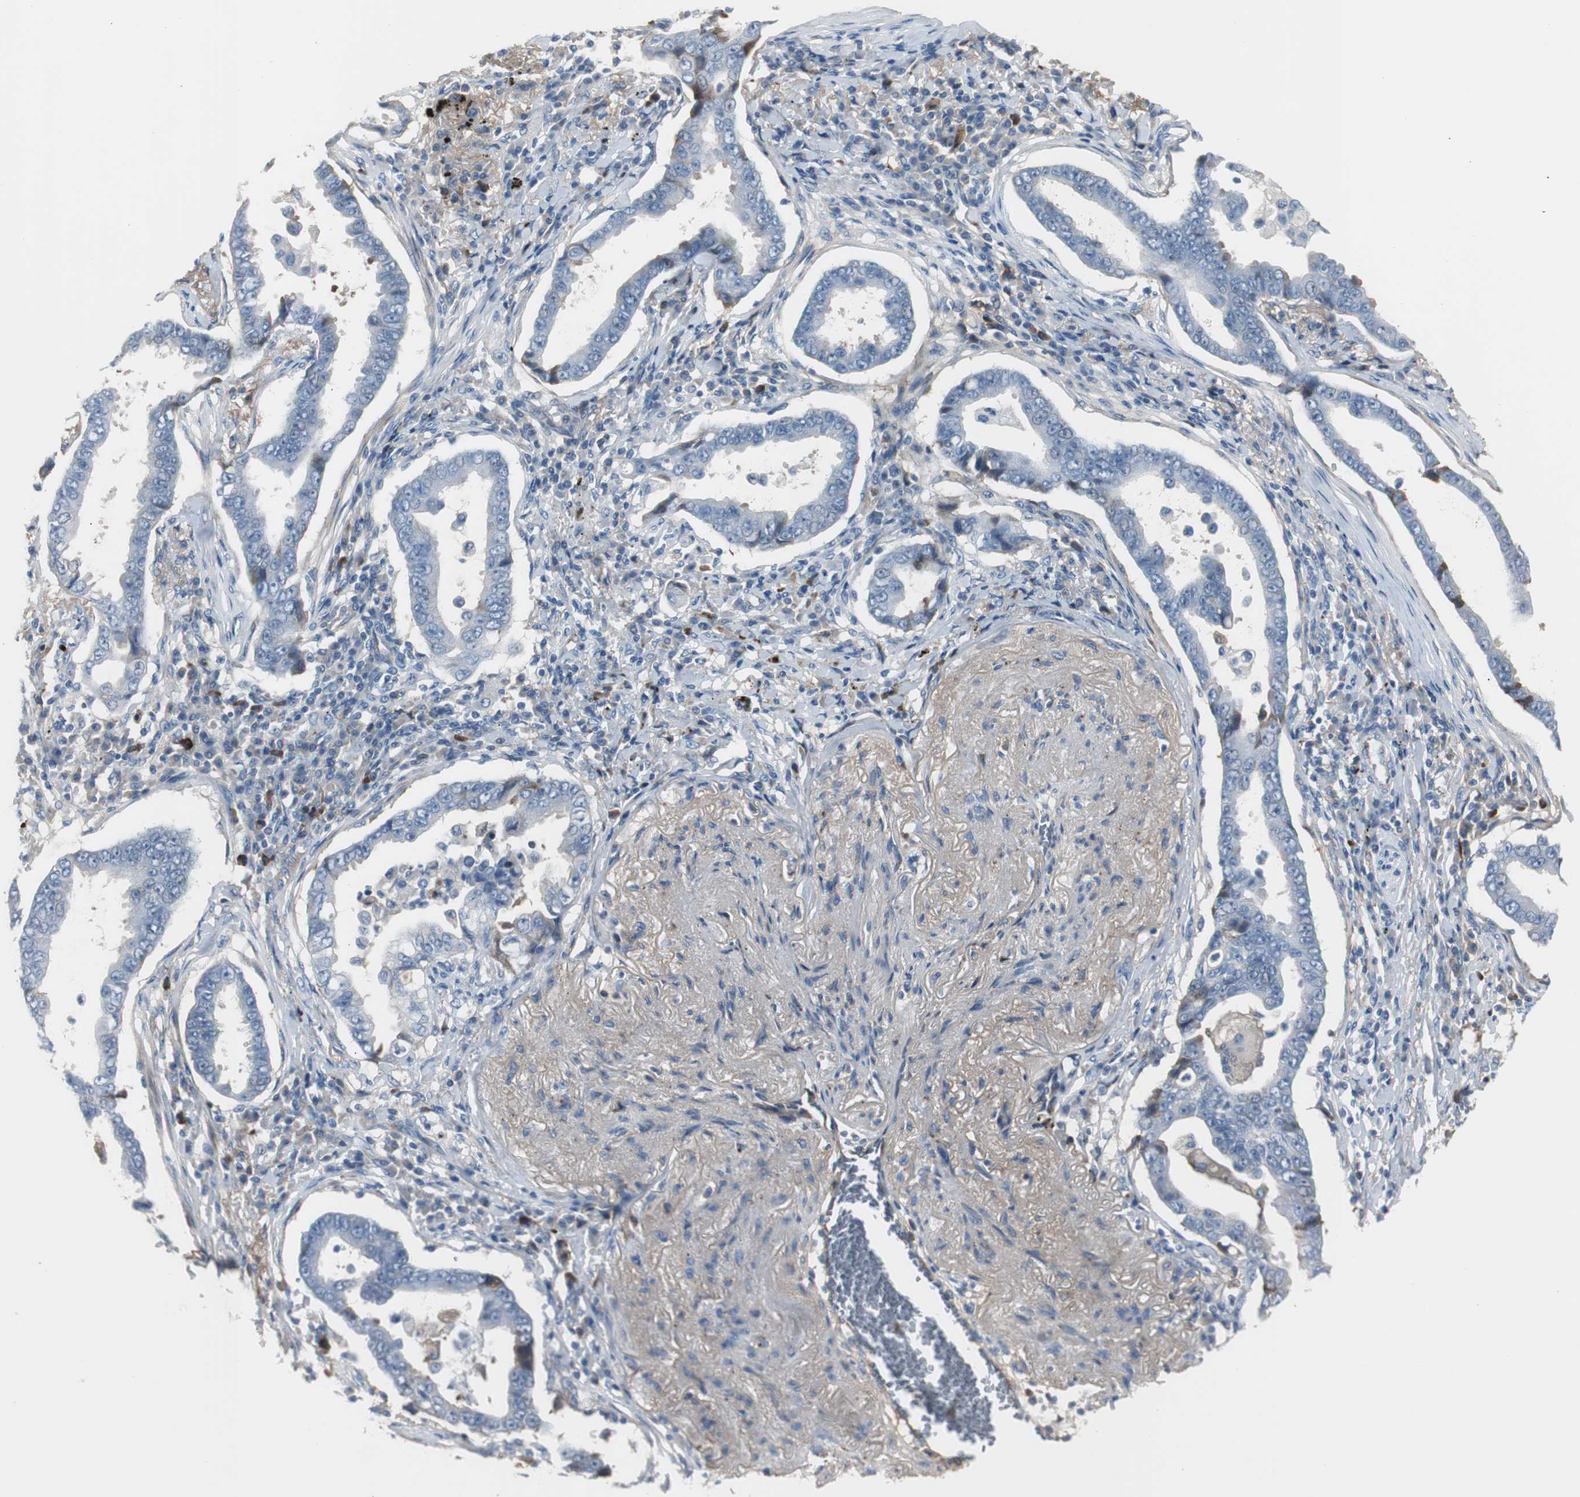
{"staining": {"intensity": "moderate", "quantity": "<25%", "location": "cytoplasmic/membranous"}, "tissue": "lung cancer", "cell_type": "Tumor cells", "image_type": "cancer", "snomed": [{"axis": "morphology", "description": "Normal tissue, NOS"}, {"axis": "morphology", "description": "Inflammation, NOS"}, {"axis": "morphology", "description": "Adenocarcinoma, NOS"}, {"axis": "topography", "description": "Lung"}], "caption": "IHC (DAB) staining of human lung cancer reveals moderate cytoplasmic/membranous protein staining in about <25% of tumor cells.", "gene": "SERPINF1", "patient": {"sex": "female", "age": 64}}